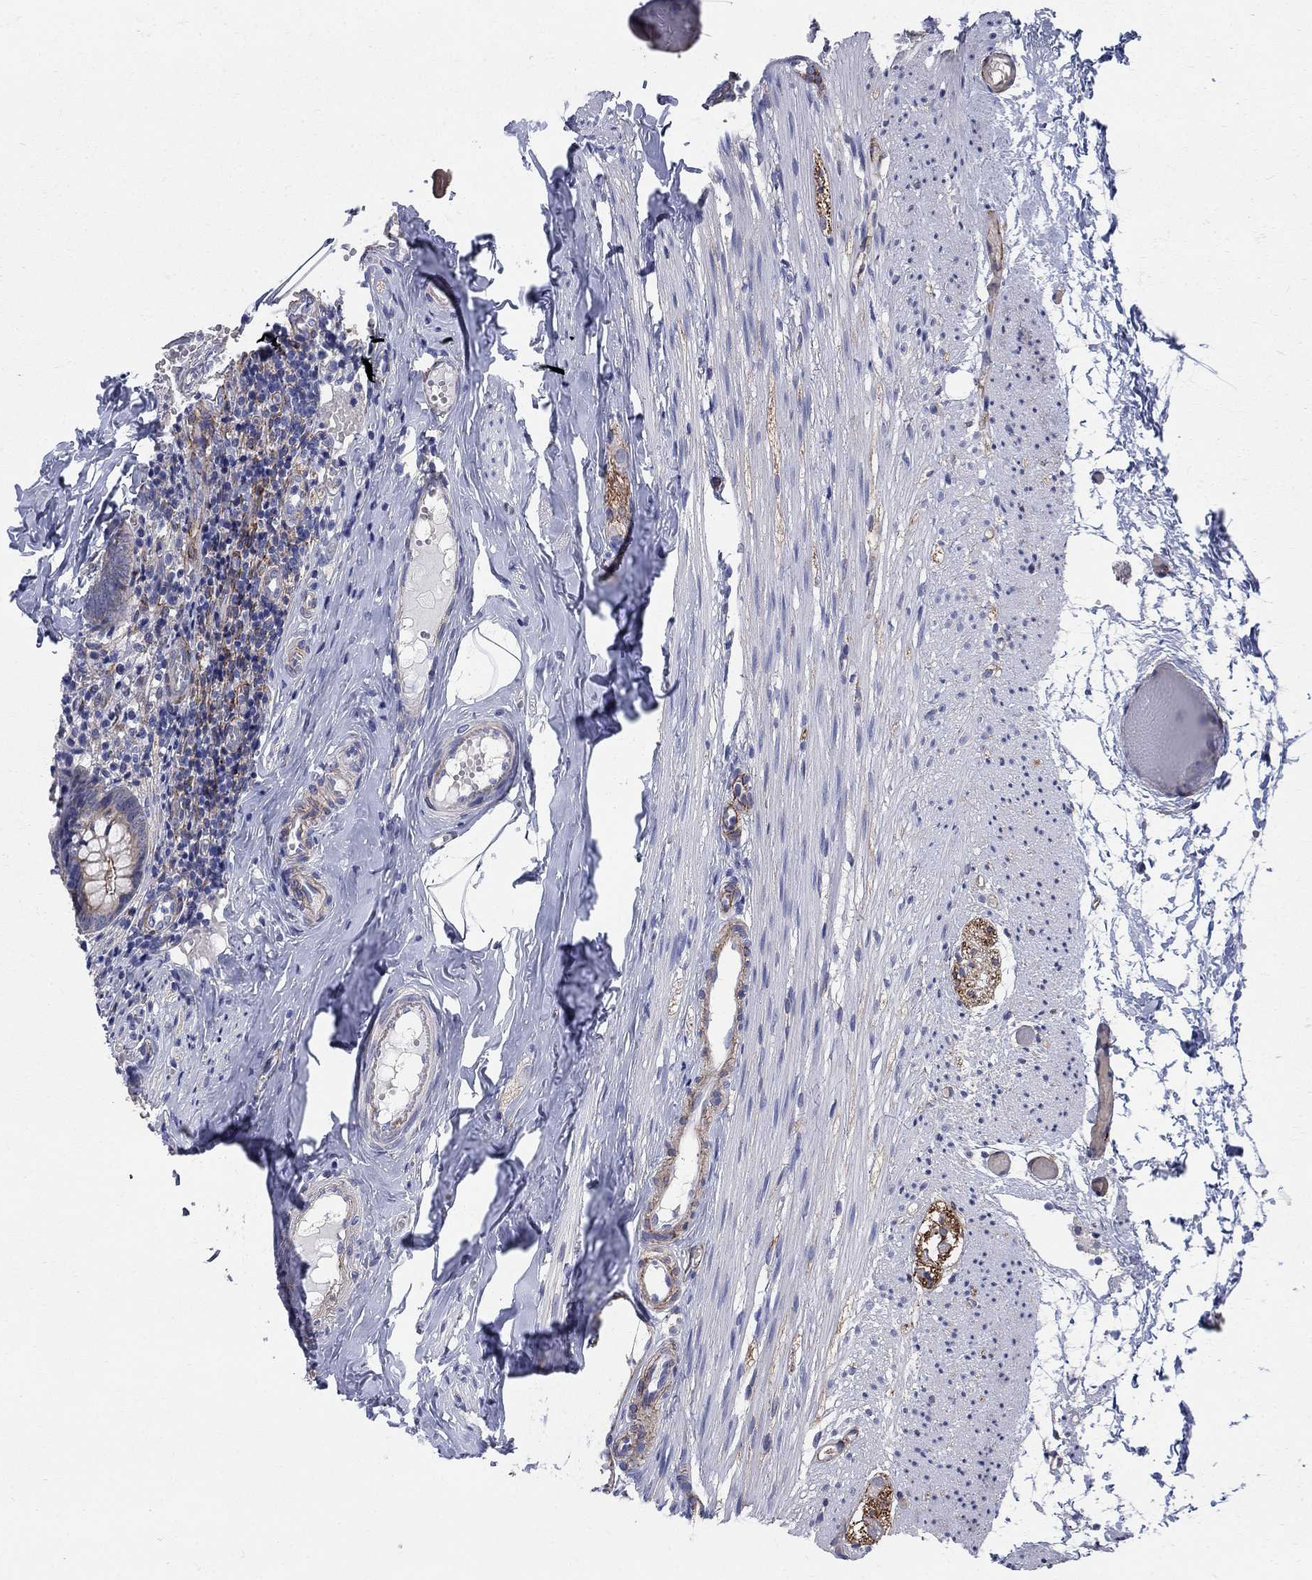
{"staining": {"intensity": "weak", "quantity": ">75%", "location": "cytoplasmic/membranous"}, "tissue": "appendix", "cell_type": "Glandular cells", "image_type": "normal", "snomed": [{"axis": "morphology", "description": "Normal tissue, NOS"}, {"axis": "topography", "description": "Appendix"}], "caption": "DAB (3,3'-diaminobenzidine) immunohistochemical staining of benign human appendix displays weak cytoplasmic/membranous protein expression in approximately >75% of glandular cells.", "gene": "SEPTIN8", "patient": {"sex": "female", "age": 23}}